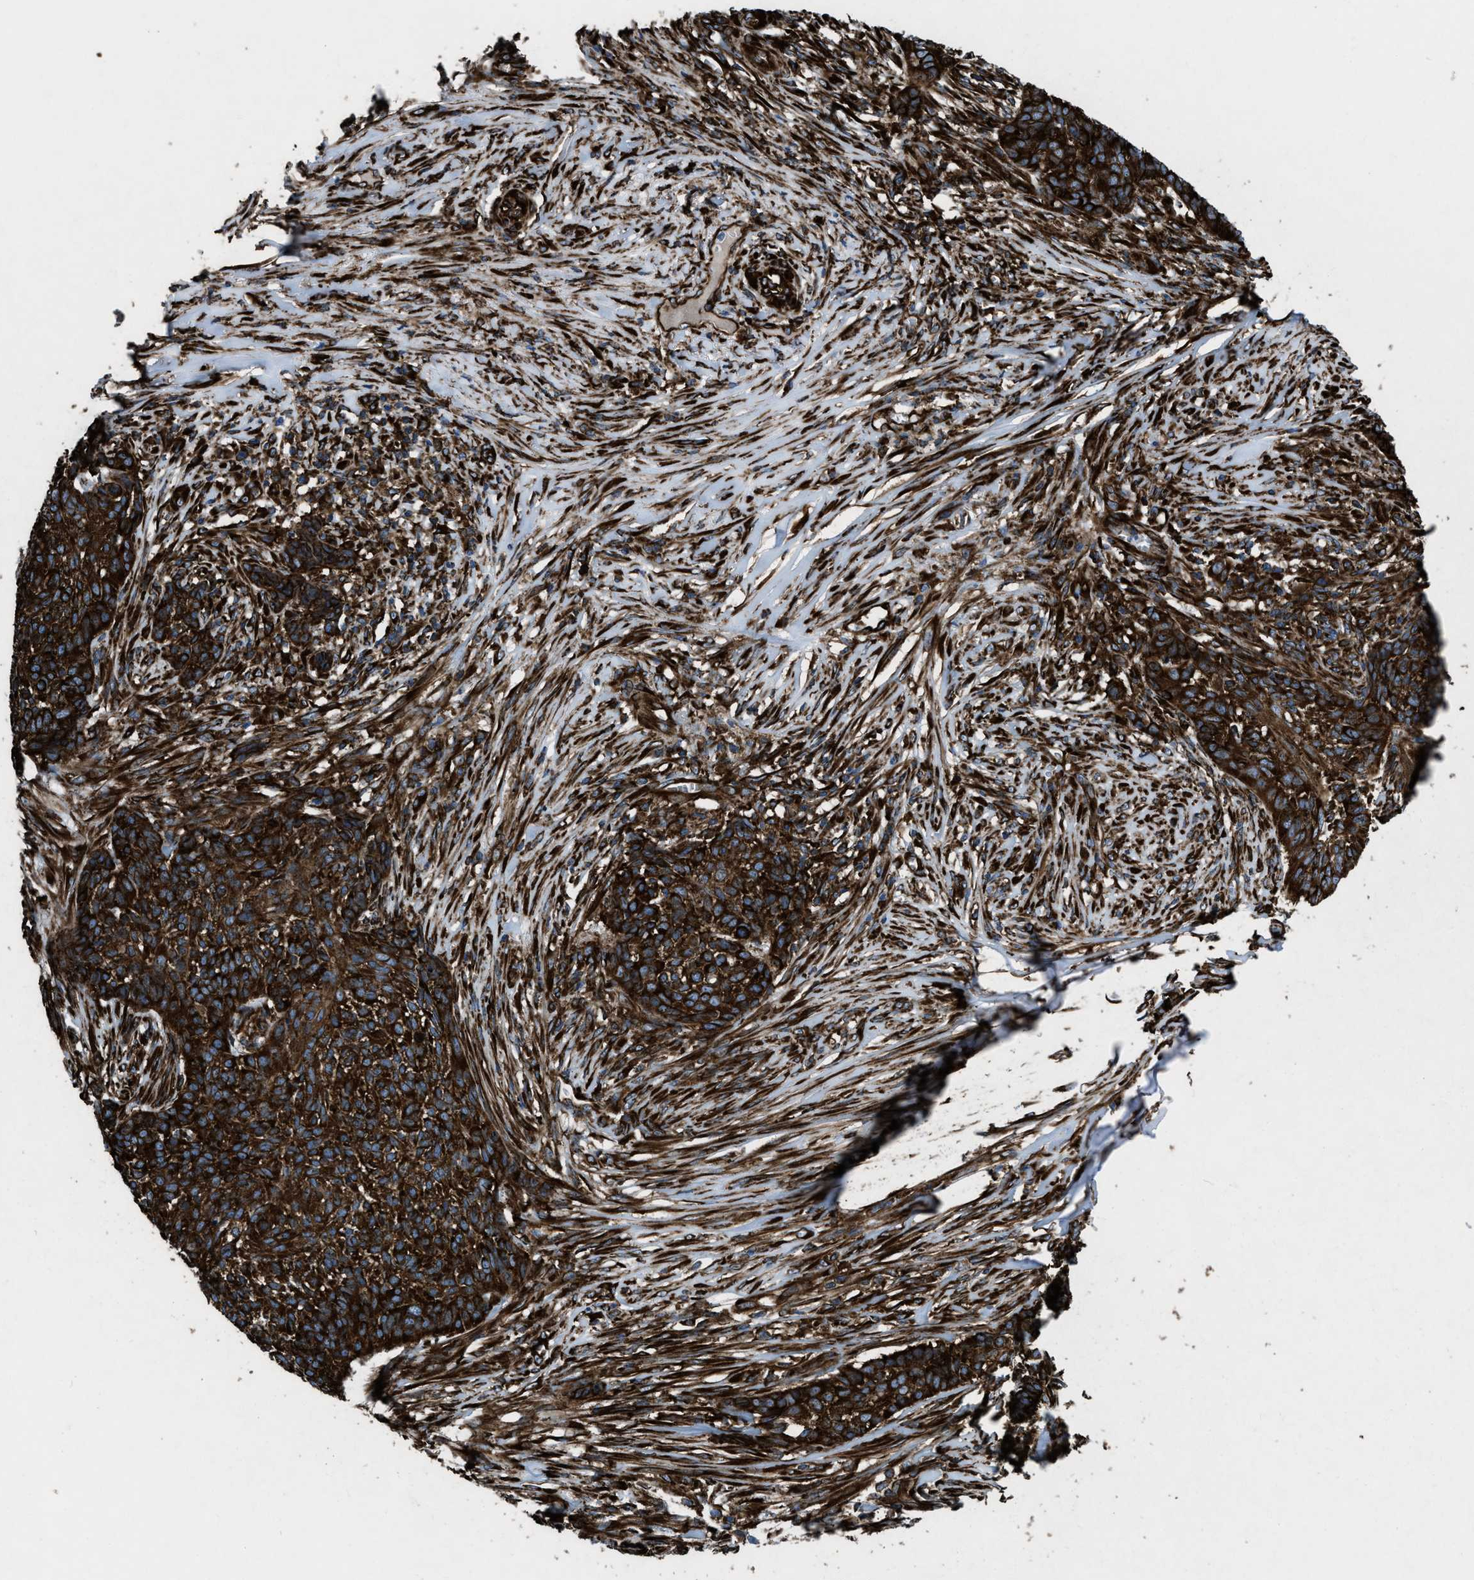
{"staining": {"intensity": "strong", "quantity": ">75%", "location": "cytoplasmic/membranous"}, "tissue": "skin cancer", "cell_type": "Tumor cells", "image_type": "cancer", "snomed": [{"axis": "morphology", "description": "Basal cell carcinoma"}, {"axis": "topography", "description": "Skin"}], "caption": "Skin basal cell carcinoma stained with DAB (3,3'-diaminobenzidine) IHC exhibits high levels of strong cytoplasmic/membranous positivity in about >75% of tumor cells.", "gene": "CAPRIN1", "patient": {"sex": "male", "age": 85}}